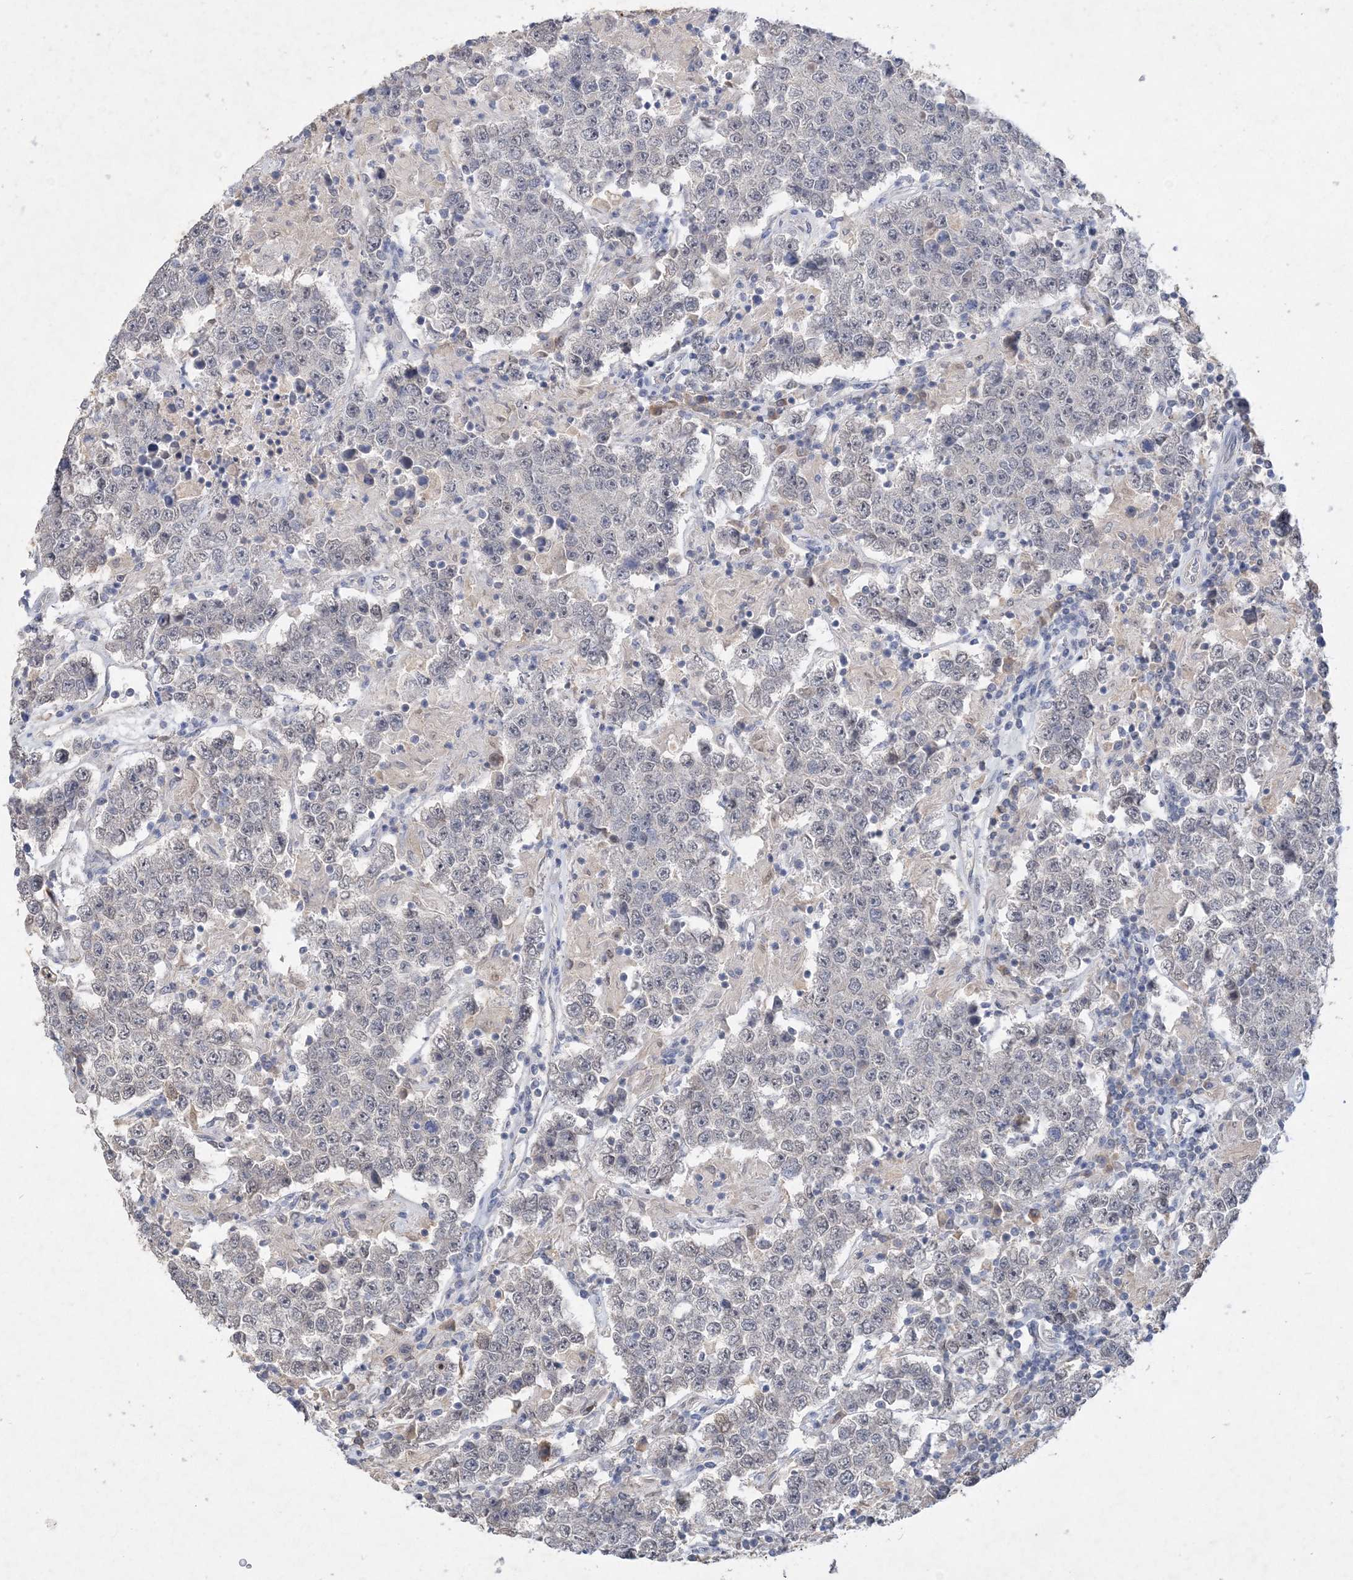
{"staining": {"intensity": "negative", "quantity": "none", "location": "none"}, "tissue": "testis cancer", "cell_type": "Tumor cells", "image_type": "cancer", "snomed": [{"axis": "morphology", "description": "Normal tissue, NOS"}, {"axis": "morphology", "description": "Urothelial carcinoma, High grade"}, {"axis": "morphology", "description": "Seminoma, NOS"}, {"axis": "morphology", "description": "Carcinoma, Embryonal, NOS"}, {"axis": "topography", "description": "Urinary bladder"}, {"axis": "topography", "description": "Testis"}], "caption": "Testis seminoma was stained to show a protein in brown. There is no significant positivity in tumor cells.", "gene": "C11orf58", "patient": {"sex": "male", "age": 41}}